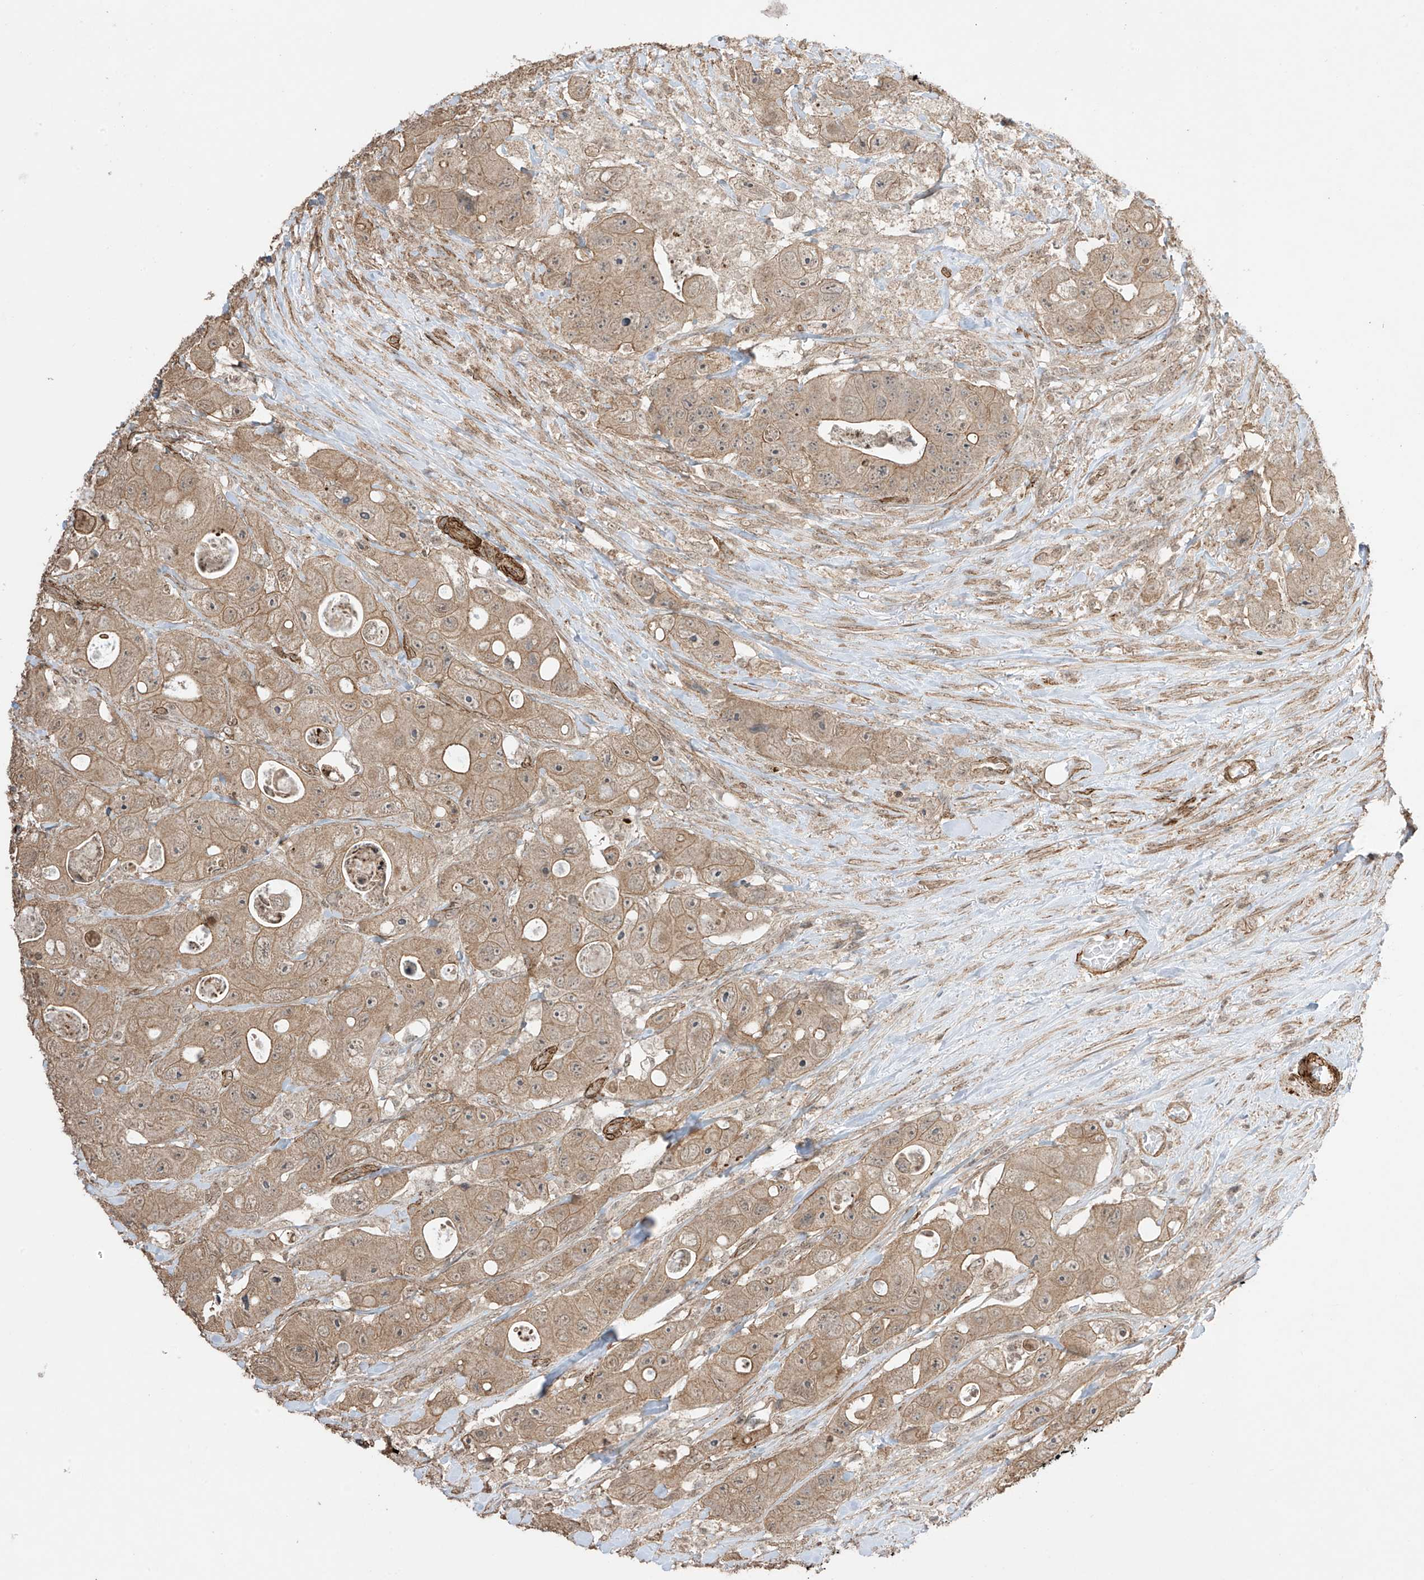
{"staining": {"intensity": "moderate", "quantity": ">75%", "location": "cytoplasmic/membranous"}, "tissue": "colorectal cancer", "cell_type": "Tumor cells", "image_type": "cancer", "snomed": [{"axis": "morphology", "description": "Adenocarcinoma, NOS"}, {"axis": "topography", "description": "Colon"}], "caption": "Colorectal cancer (adenocarcinoma) tissue reveals moderate cytoplasmic/membranous expression in approximately >75% of tumor cells, visualized by immunohistochemistry.", "gene": "TTLL5", "patient": {"sex": "female", "age": 46}}